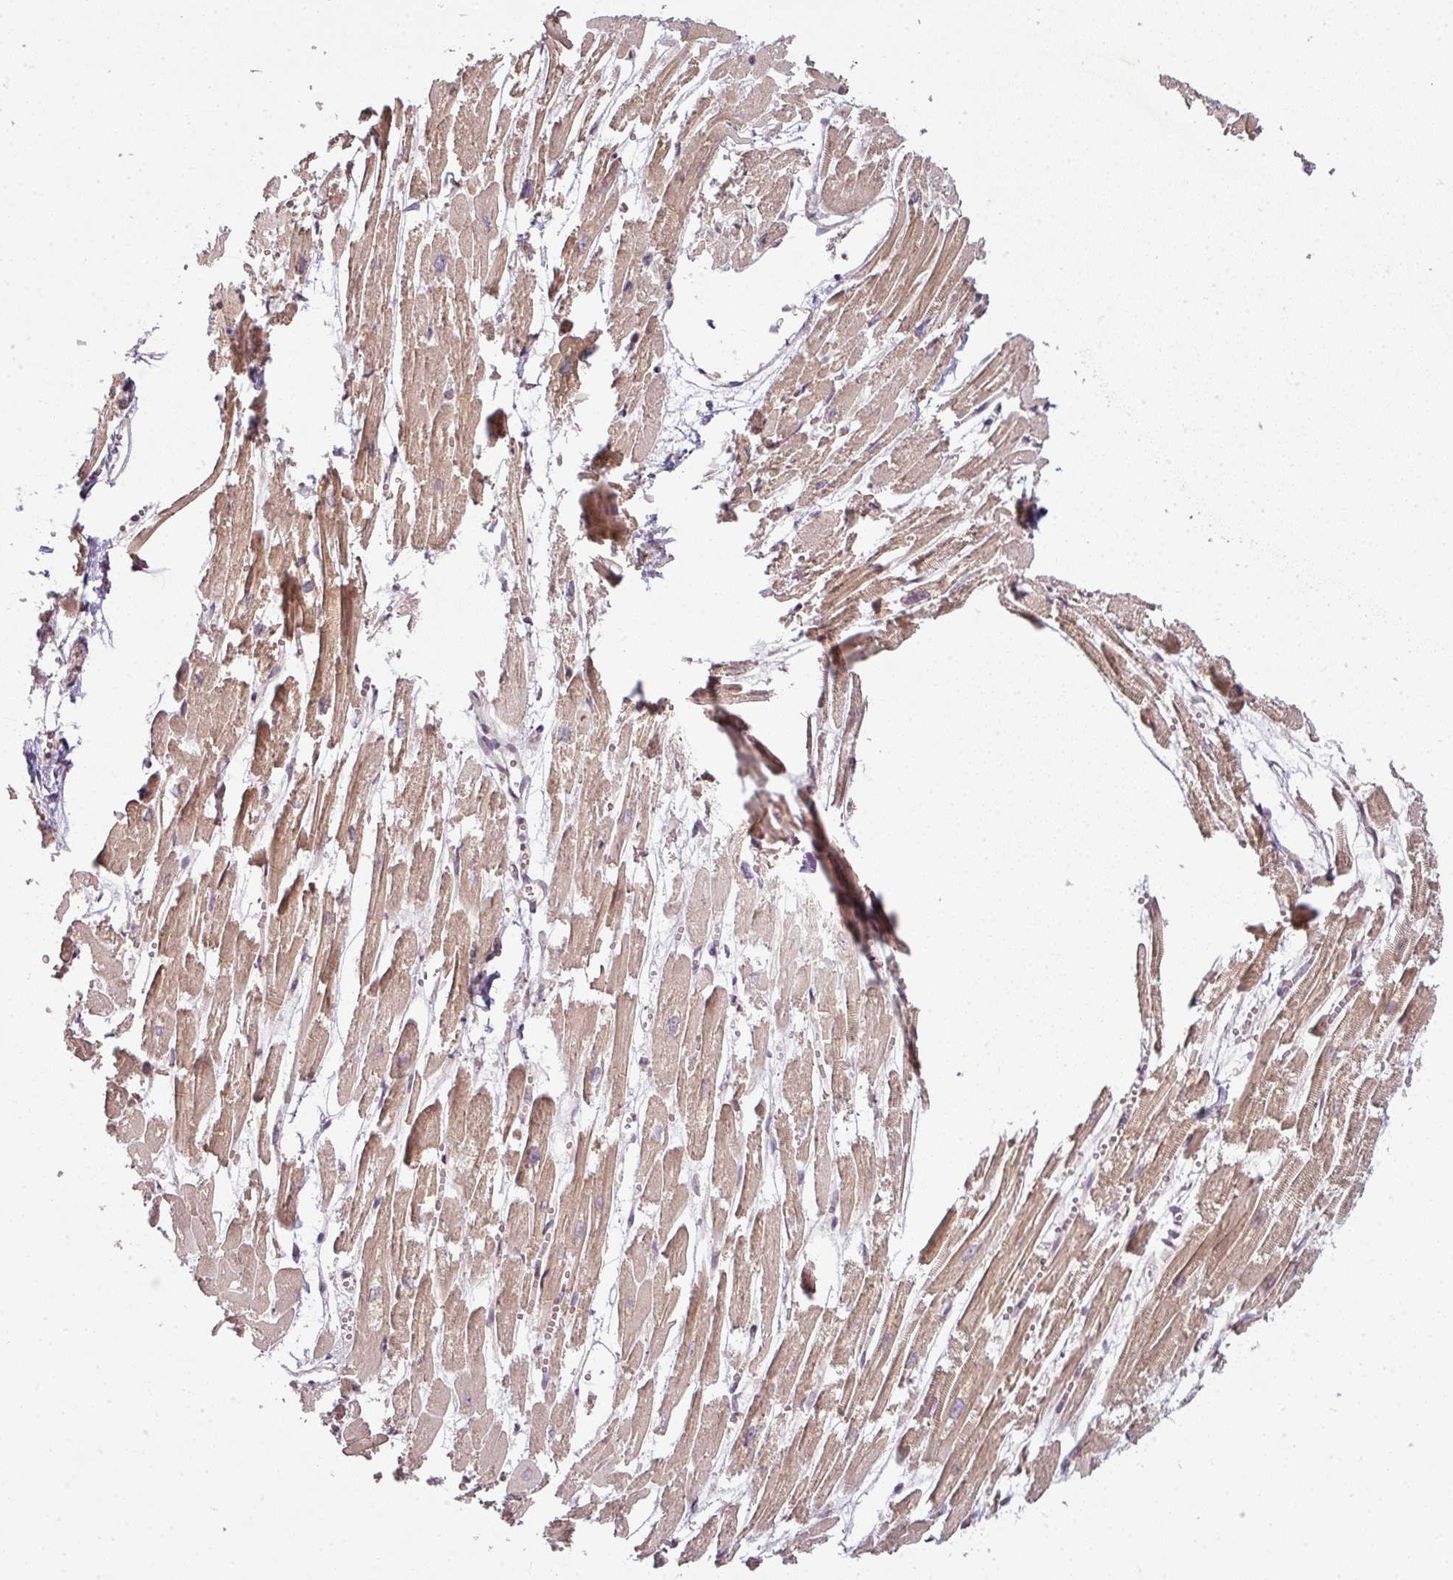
{"staining": {"intensity": "moderate", "quantity": ">75%", "location": "cytoplasmic/membranous"}, "tissue": "heart muscle", "cell_type": "Cardiomyocytes", "image_type": "normal", "snomed": [{"axis": "morphology", "description": "Normal tissue, NOS"}, {"axis": "topography", "description": "Heart"}], "caption": "A histopathology image showing moderate cytoplasmic/membranous expression in approximately >75% of cardiomyocytes in benign heart muscle, as visualized by brown immunohistochemical staining.", "gene": "RNF31", "patient": {"sex": "male", "age": 54}}